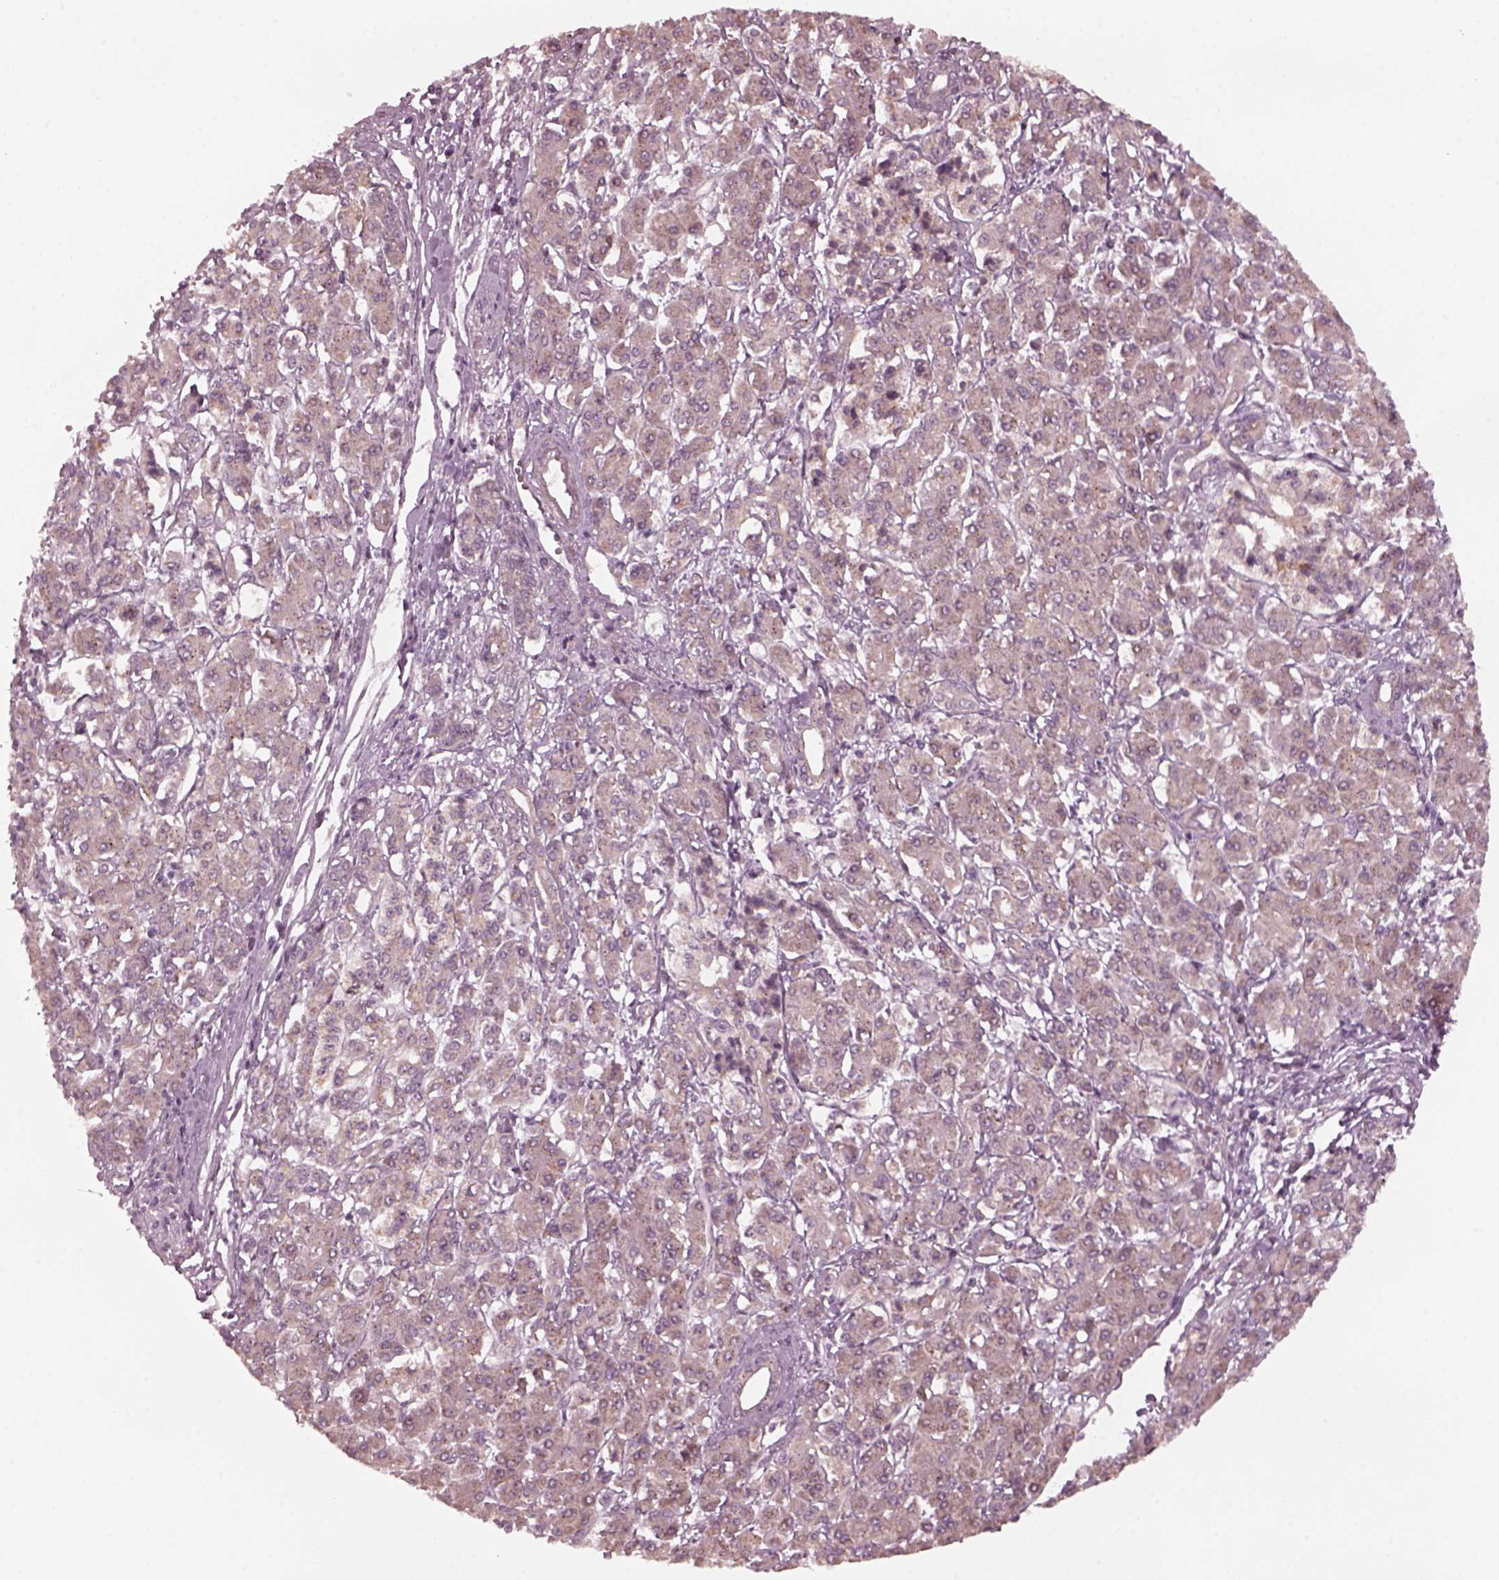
{"staining": {"intensity": "weak", "quantity": ">75%", "location": "cytoplasmic/membranous"}, "tissue": "pancreatic cancer", "cell_type": "Tumor cells", "image_type": "cancer", "snomed": [{"axis": "morphology", "description": "Adenocarcinoma, NOS"}, {"axis": "topography", "description": "Pancreas"}], "caption": "IHC staining of pancreatic adenocarcinoma, which displays low levels of weak cytoplasmic/membranous staining in approximately >75% of tumor cells indicating weak cytoplasmic/membranous protein positivity. The staining was performed using DAB (3,3'-diaminobenzidine) (brown) for protein detection and nuclei were counterstained in hematoxylin (blue).", "gene": "FAF2", "patient": {"sex": "female", "age": 68}}